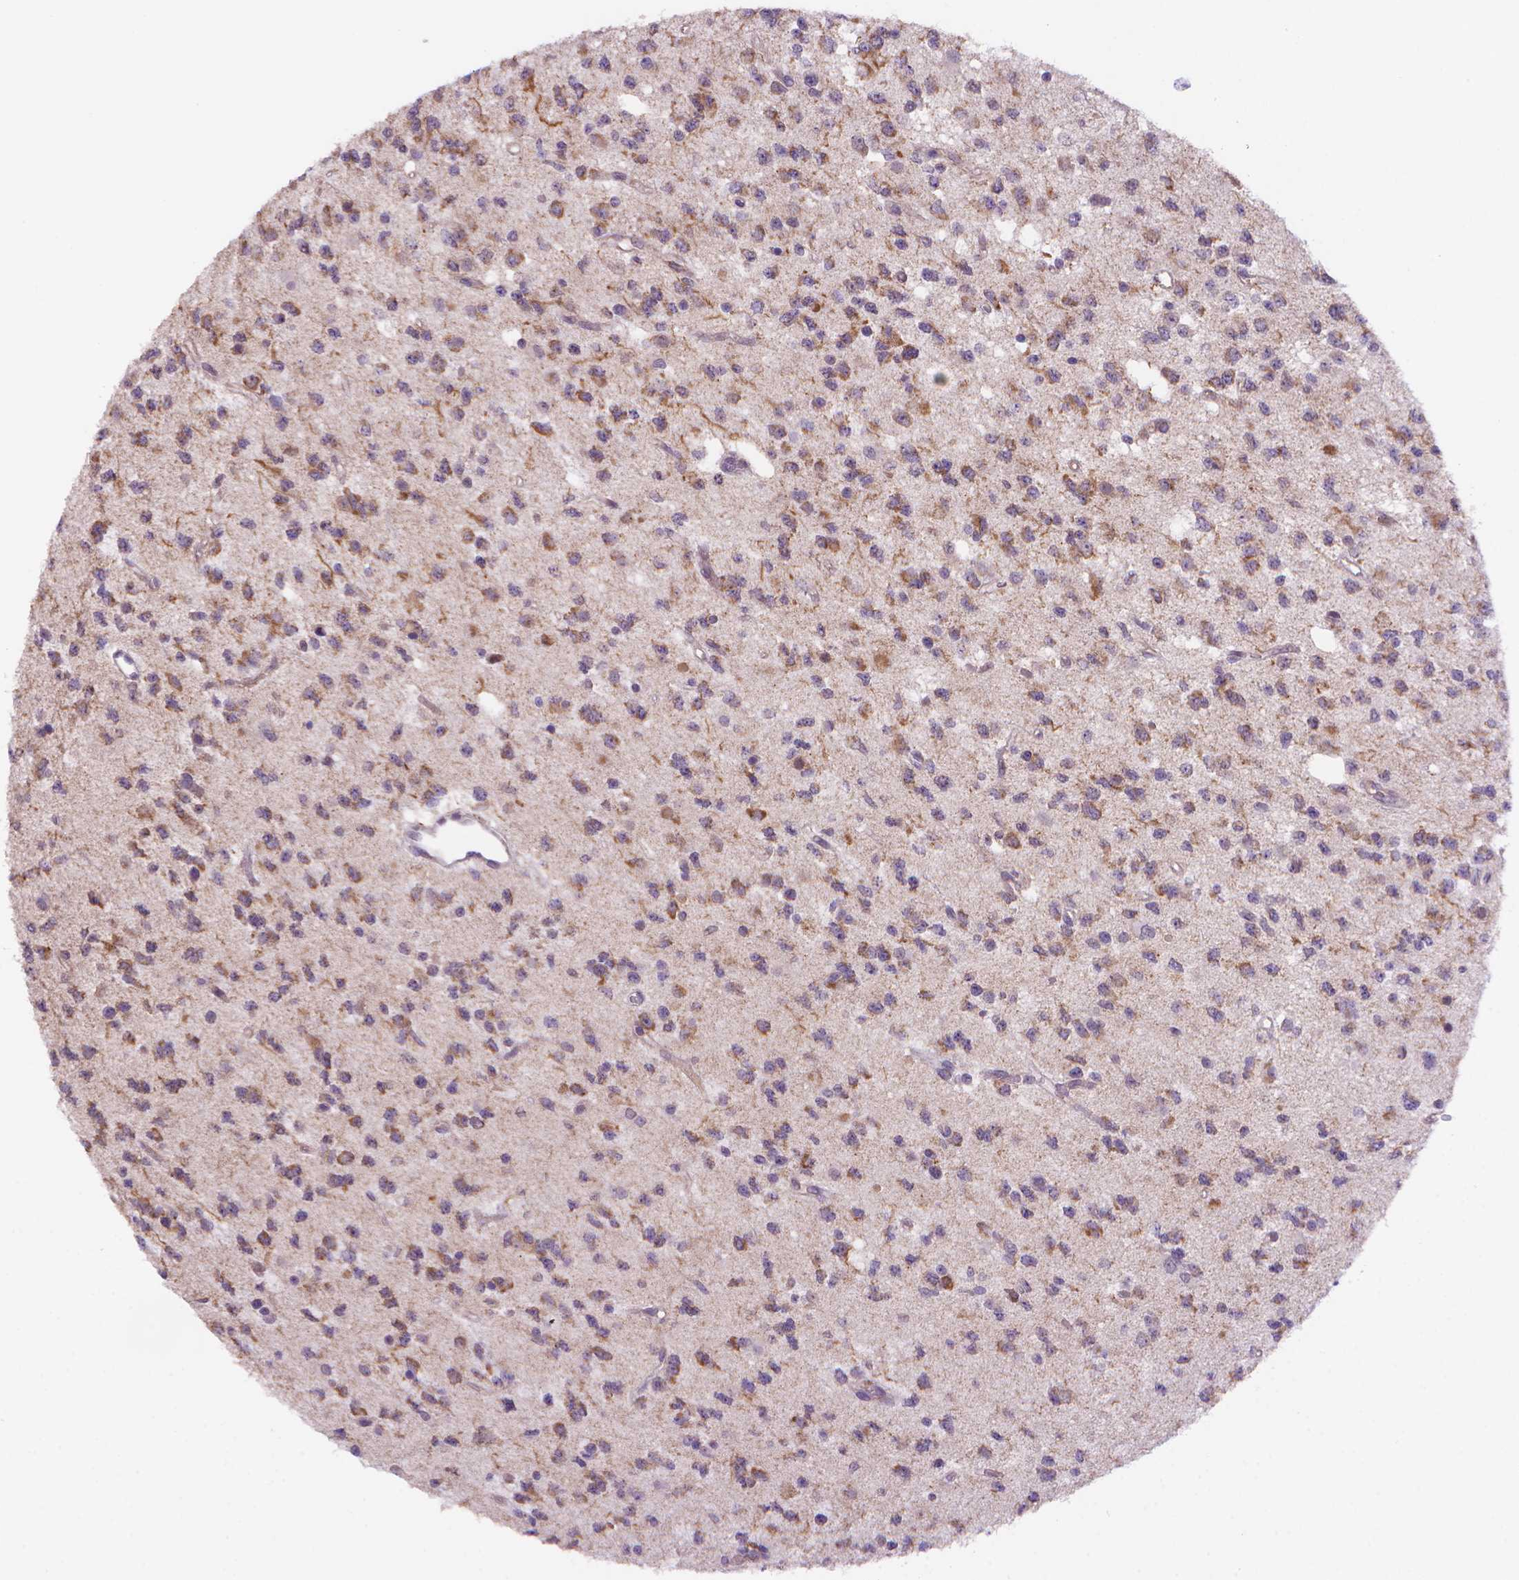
{"staining": {"intensity": "weak", "quantity": "25%-75%", "location": "cytoplasmic/membranous"}, "tissue": "glioma", "cell_type": "Tumor cells", "image_type": "cancer", "snomed": [{"axis": "morphology", "description": "Glioma, malignant, Low grade"}, {"axis": "topography", "description": "Brain"}], "caption": "Human glioma stained with a protein marker reveals weak staining in tumor cells.", "gene": "CYYR1", "patient": {"sex": "female", "age": 45}}